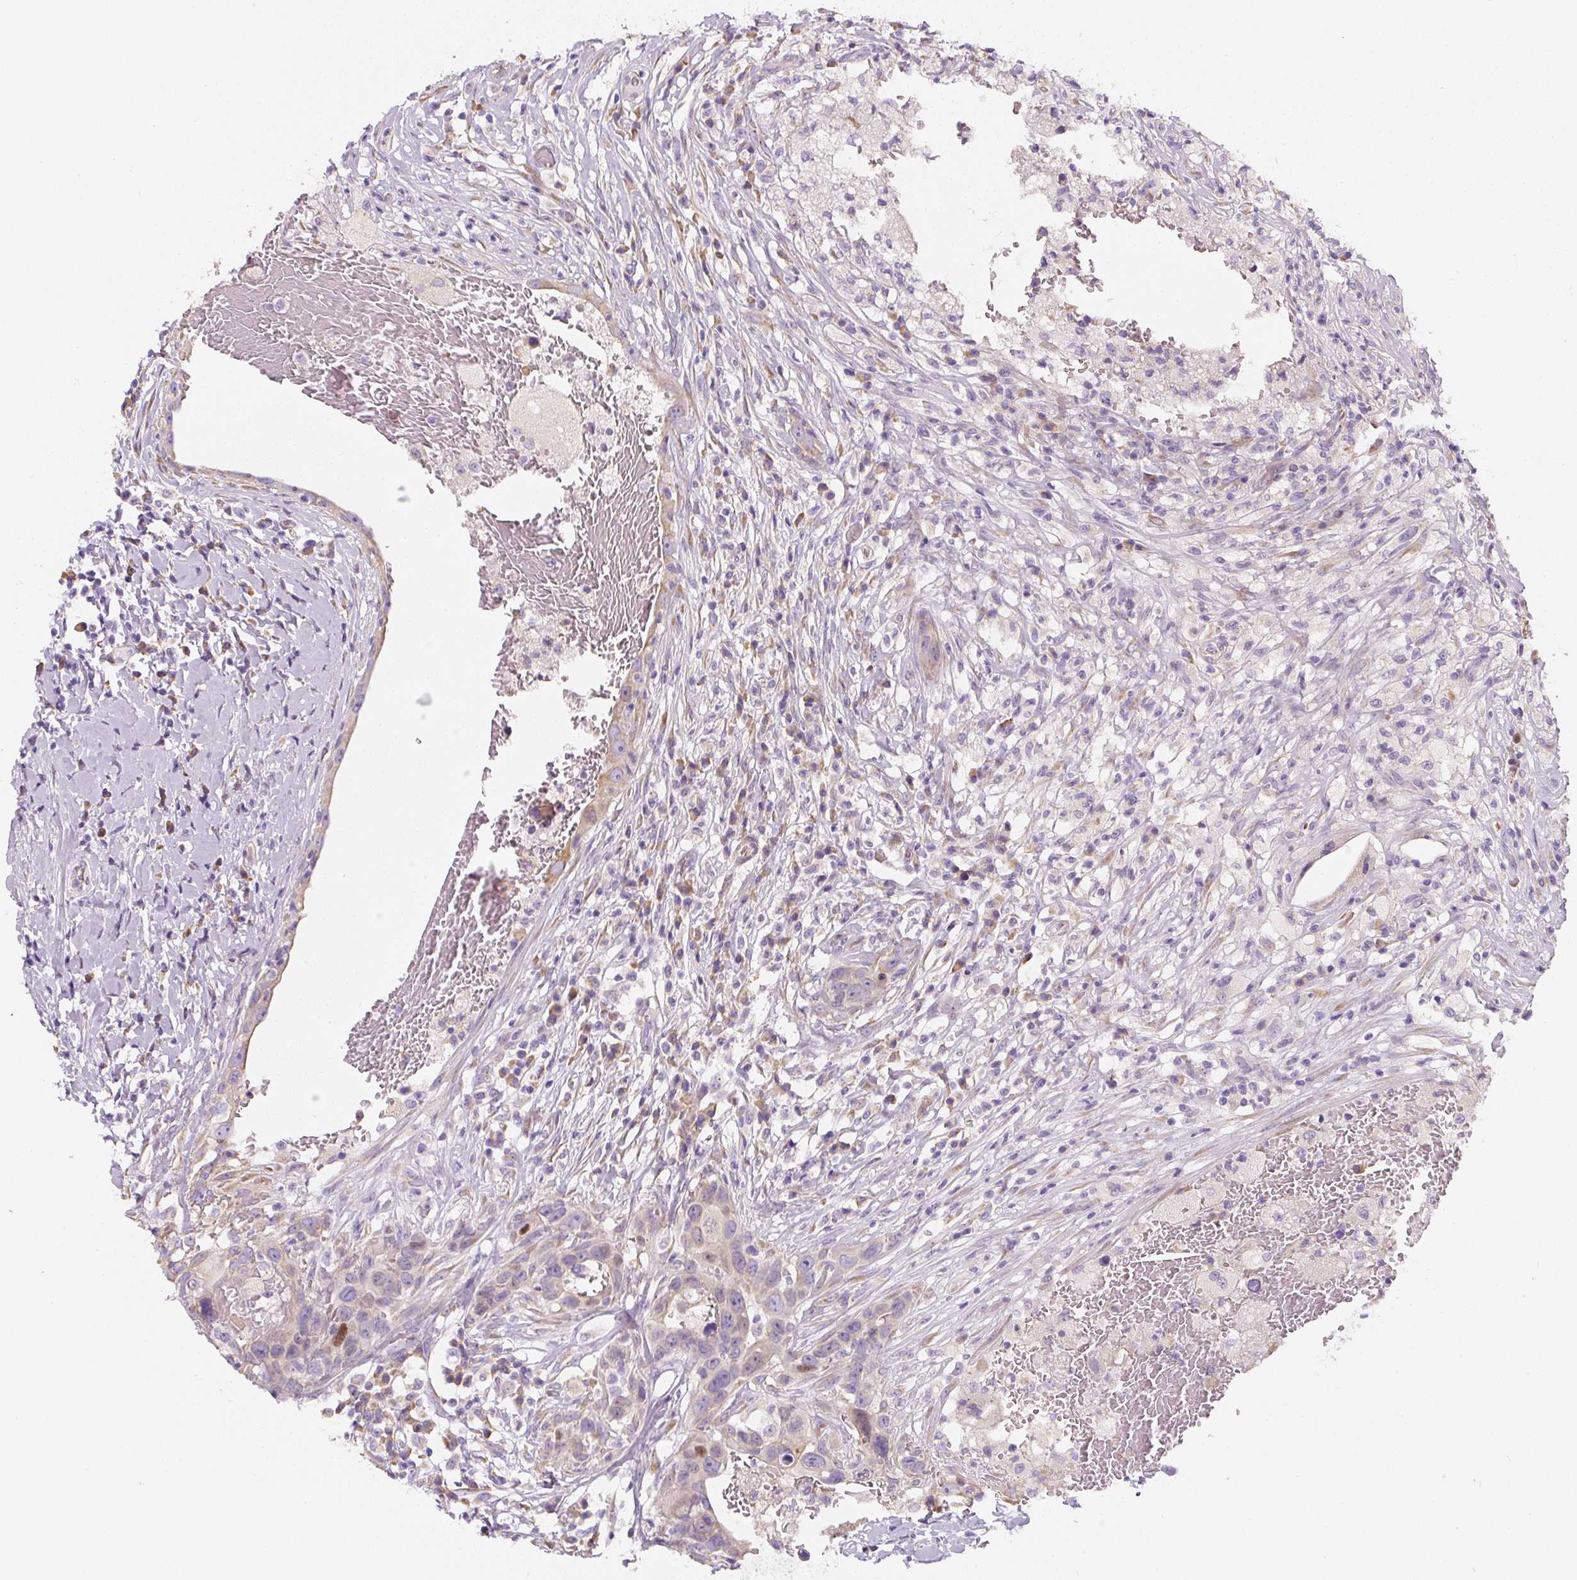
{"staining": {"intensity": "weak", "quantity": "25%-75%", "location": "cytoplasmic/membranous"}, "tissue": "breast cancer", "cell_type": "Tumor cells", "image_type": "cancer", "snomed": [{"axis": "morphology", "description": "Duct carcinoma"}, {"axis": "topography", "description": "Breast"}], "caption": "Immunohistochemistry (IHC) micrograph of human invasive ductal carcinoma (breast) stained for a protein (brown), which reveals low levels of weak cytoplasmic/membranous staining in about 25%-75% of tumor cells.", "gene": "PWWP3B", "patient": {"sex": "female", "age": 27}}